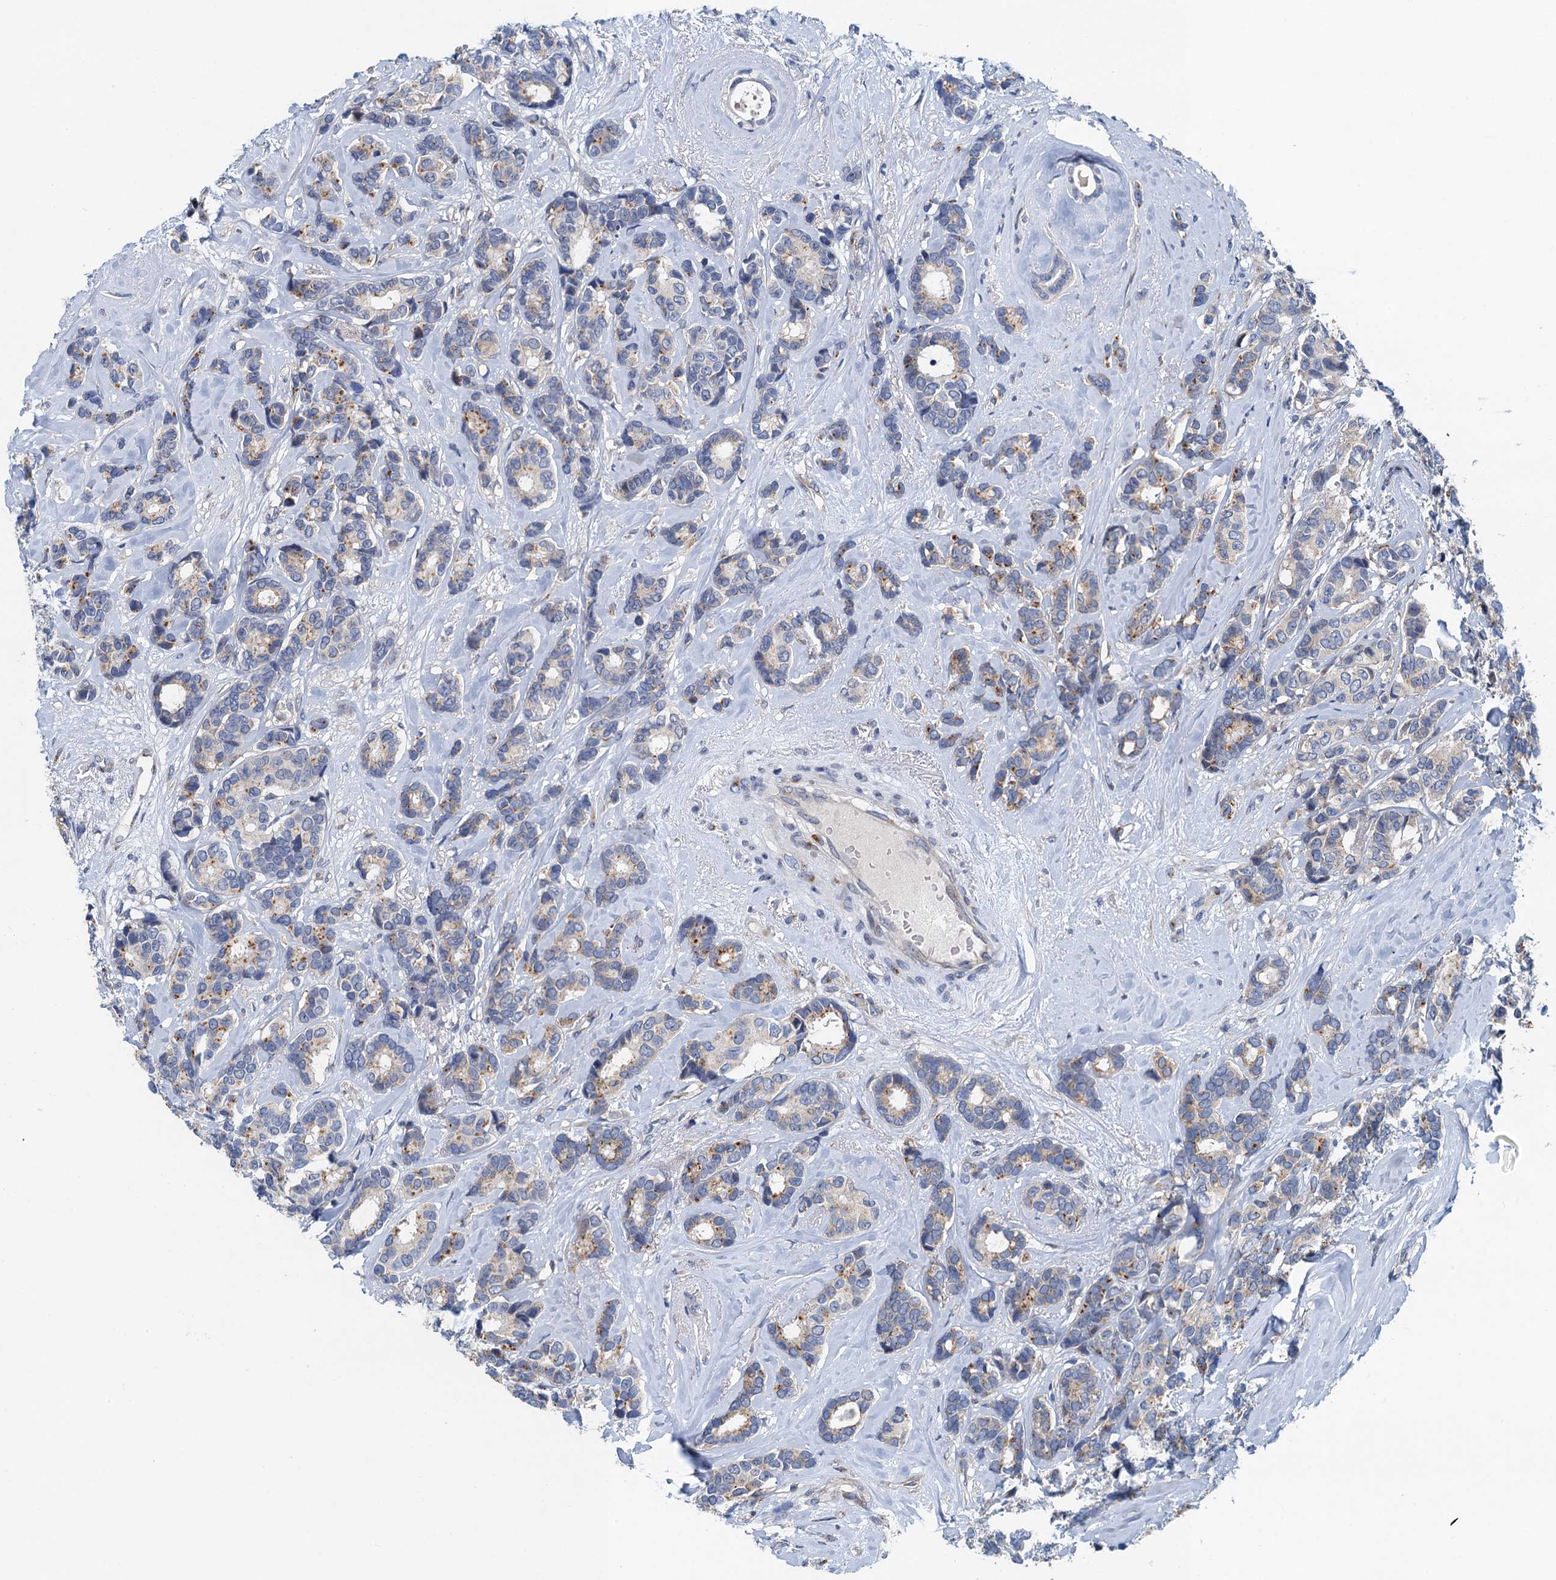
{"staining": {"intensity": "weak", "quantity": "25%-75%", "location": "cytoplasmic/membranous"}, "tissue": "breast cancer", "cell_type": "Tumor cells", "image_type": "cancer", "snomed": [{"axis": "morphology", "description": "Duct carcinoma"}, {"axis": "topography", "description": "Breast"}], "caption": "Protein staining exhibits weak cytoplasmic/membranous staining in about 25%-75% of tumor cells in breast cancer.", "gene": "NBEA", "patient": {"sex": "female", "age": 87}}